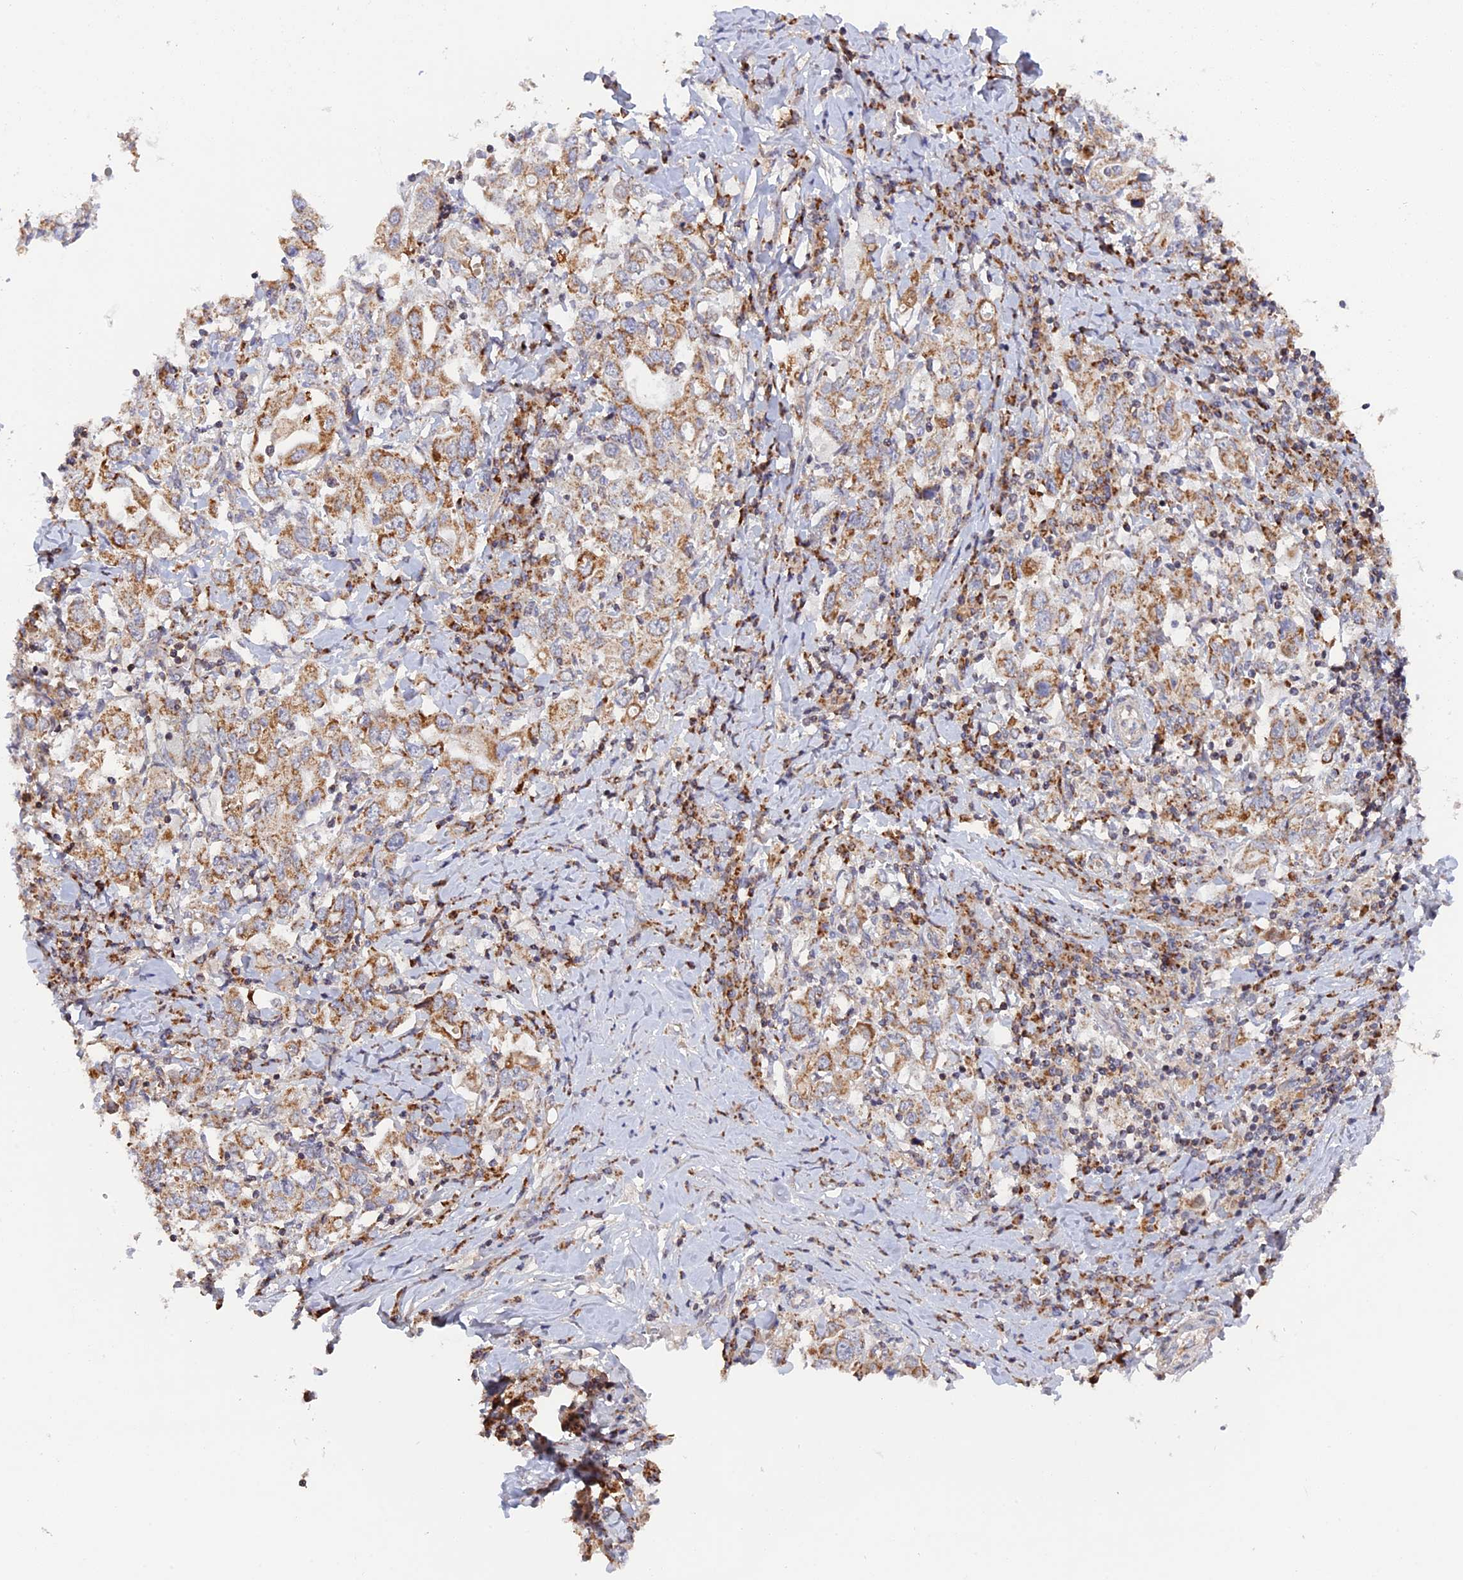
{"staining": {"intensity": "moderate", "quantity": ">75%", "location": "cytoplasmic/membranous"}, "tissue": "stomach cancer", "cell_type": "Tumor cells", "image_type": "cancer", "snomed": [{"axis": "morphology", "description": "Adenocarcinoma, NOS"}, {"axis": "topography", "description": "Stomach, upper"}], "caption": "The photomicrograph shows immunohistochemical staining of stomach cancer (adenocarcinoma). There is moderate cytoplasmic/membranous positivity is identified in approximately >75% of tumor cells.", "gene": "MPV17L", "patient": {"sex": "male", "age": 62}}